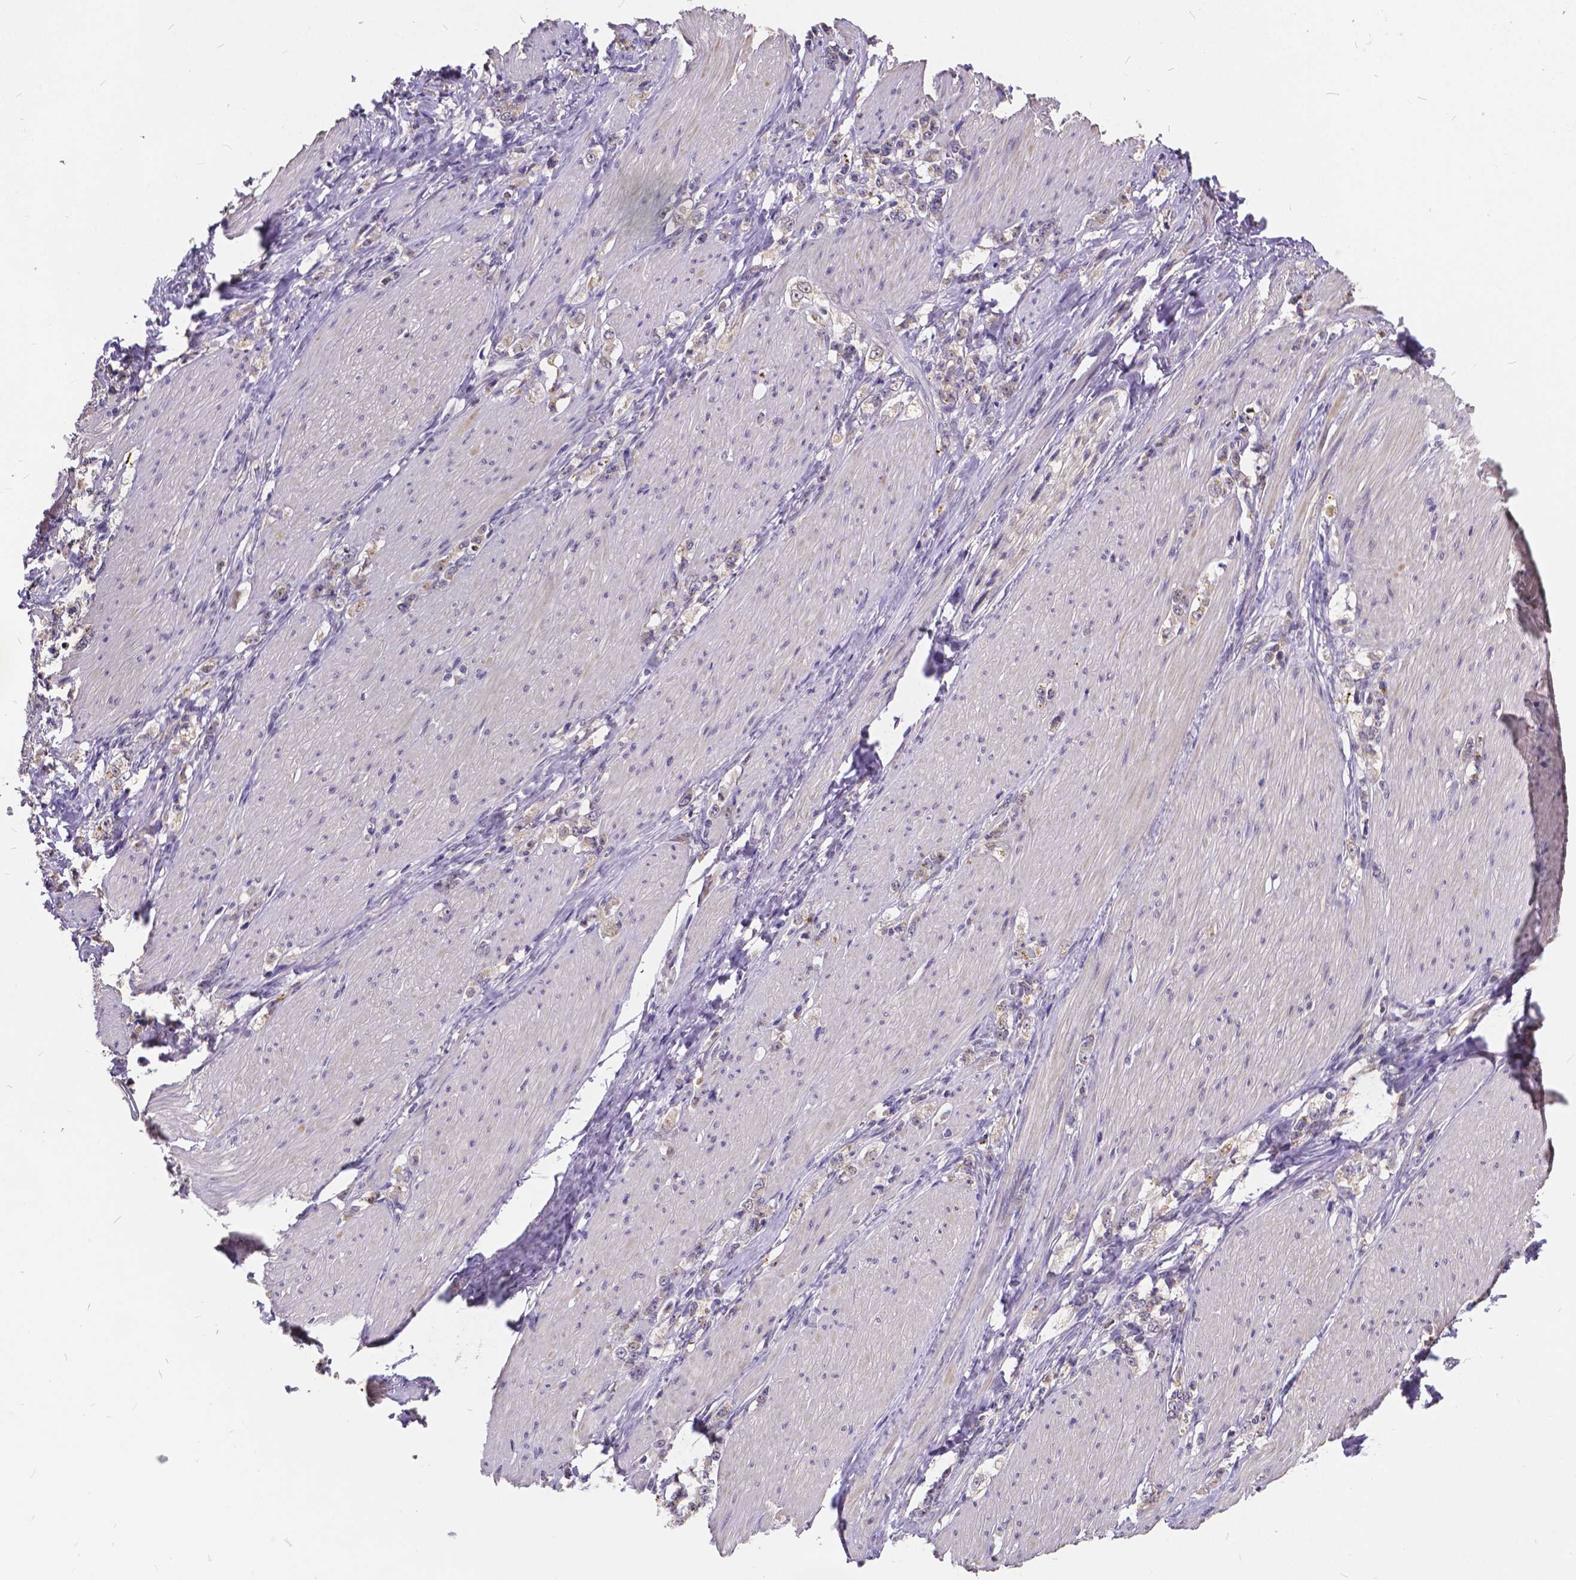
{"staining": {"intensity": "weak", "quantity": "<25%", "location": "cytoplasmic/membranous"}, "tissue": "stomach cancer", "cell_type": "Tumor cells", "image_type": "cancer", "snomed": [{"axis": "morphology", "description": "Adenocarcinoma, NOS"}, {"axis": "topography", "description": "Stomach, lower"}], "caption": "Stomach cancer stained for a protein using IHC displays no positivity tumor cells.", "gene": "CTNNA2", "patient": {"sex": "male", "age": 88}}